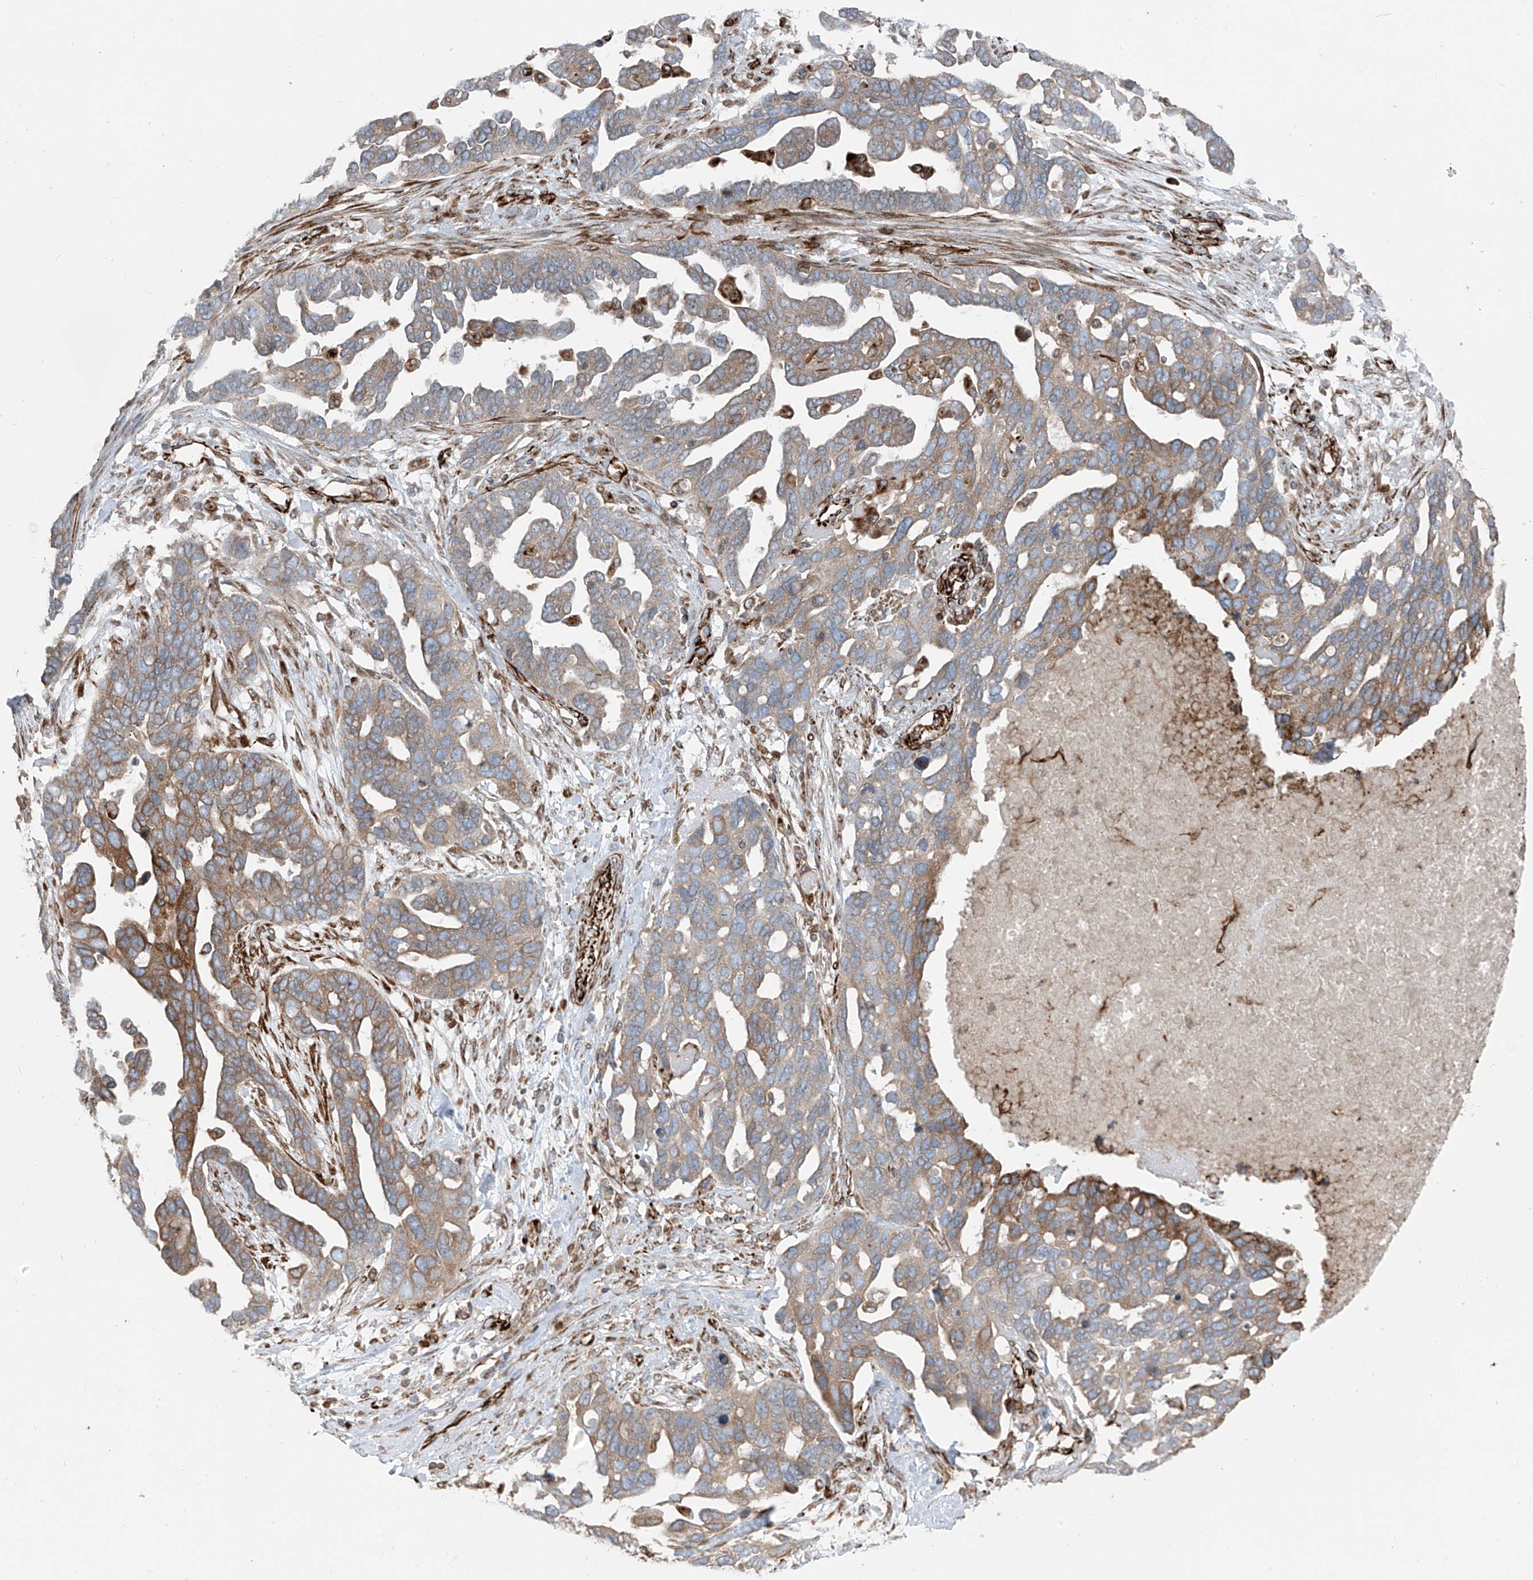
{"staining": {"intensity": "moderate", "quantity": "25%-75%", "location": "cytoplasmic/membranous"}, "tissue": "ovarian cancer", "cell_type": "Tumor cells", "image_type": "cancer", "snomed": [{"axis": "morphology", "description": "Cystadenocarcinoma, serous, NOS"}, {"axis": "topography", "description": "Ovary"}], "caption": "This histopathology image shows ovarian cancer stained with IHC to label a protein in brown. The cytoplasmic/membranous of tumor cells show moderate positivity for the protein. Nuclei are counter-stained blue.", "gene": "ERLEC1", "patient": {"sex": "female", "age": 54}}